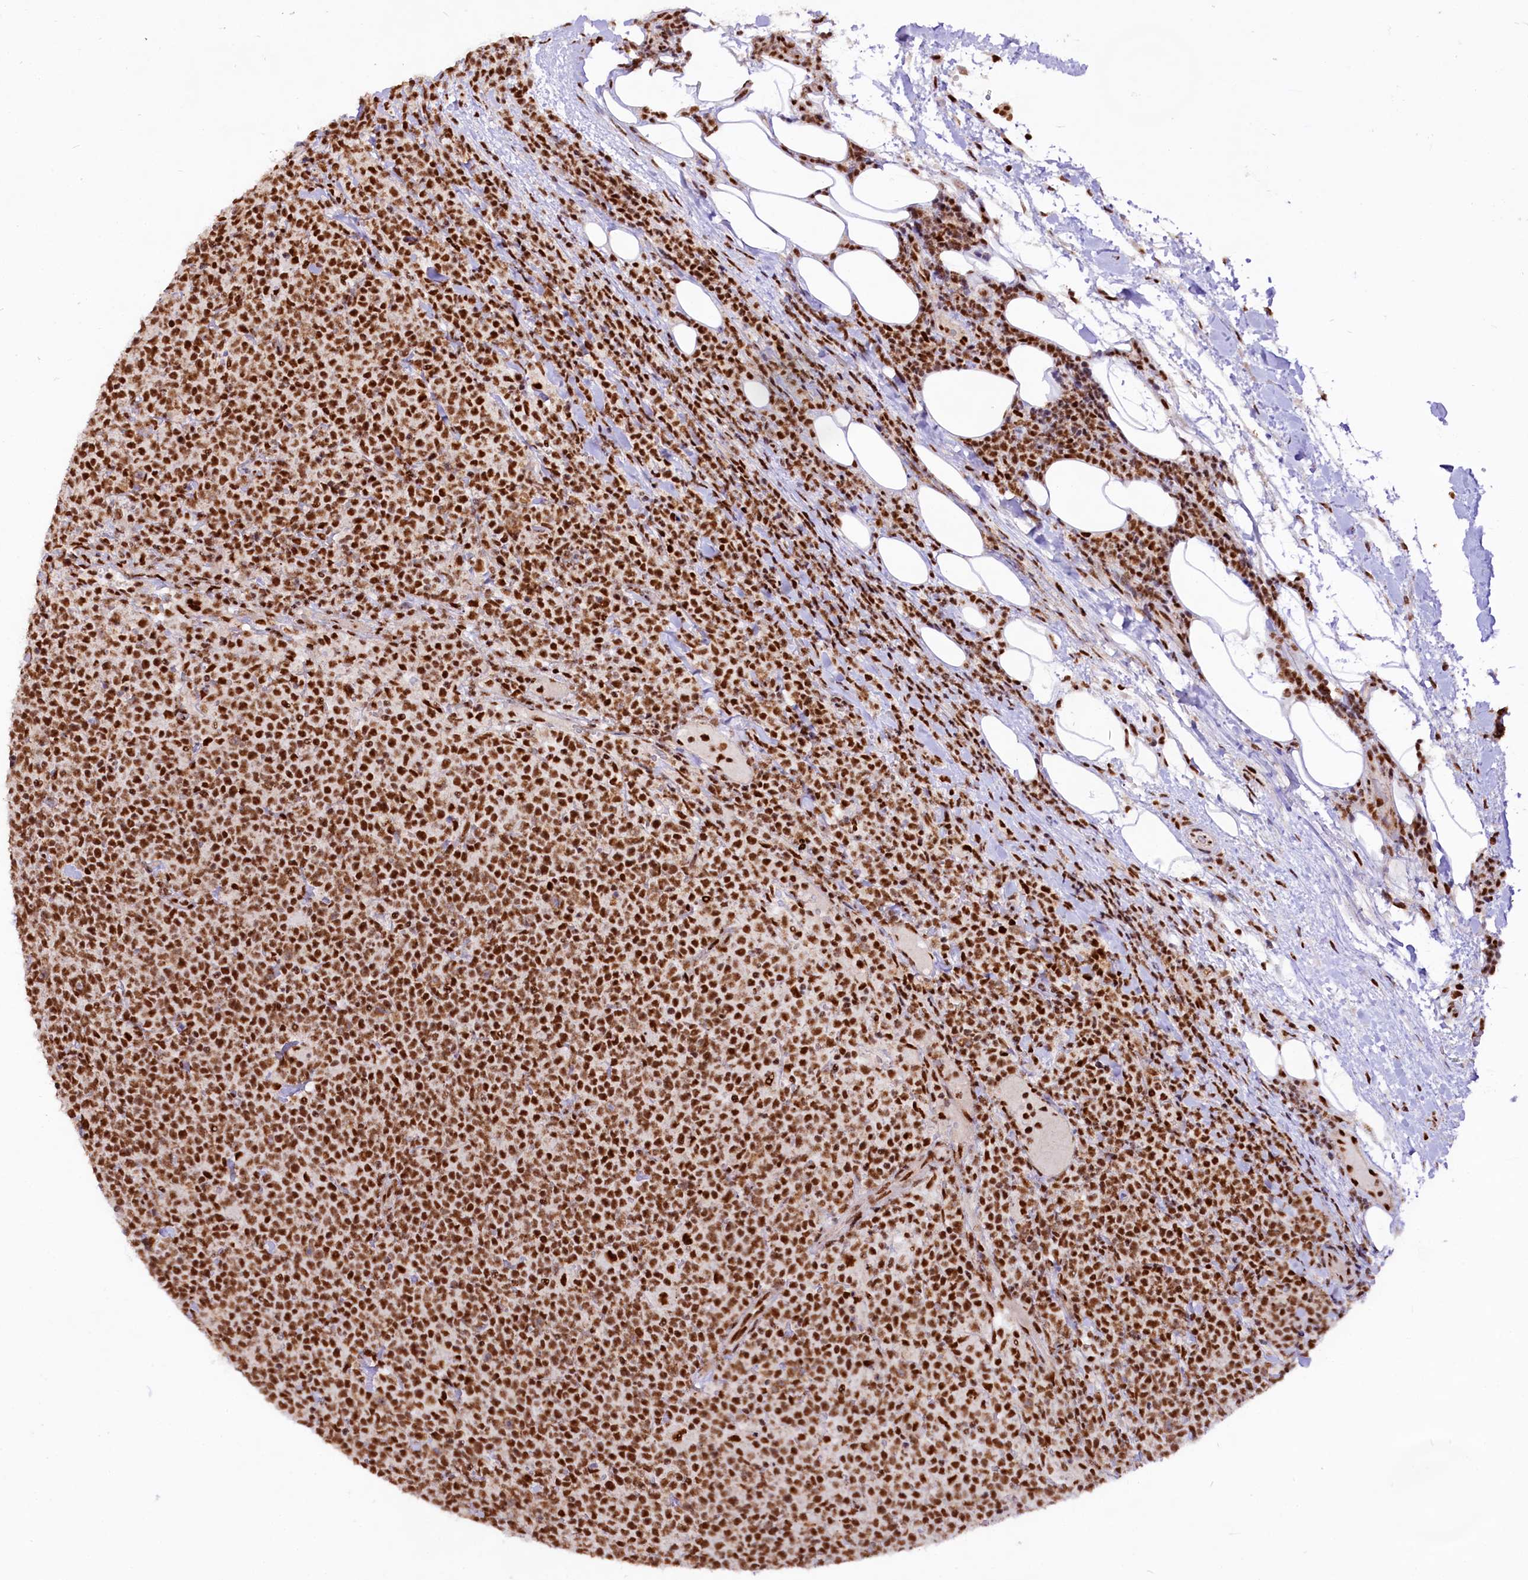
{"staining": {"intensity": "strong", "quantity": ">75%", "location": "nuclear"}, "tissue": "lymphoma", "cell_type": "Tumor cells", "image_type": "cancer", "snomed": [{"axis": "morphology", "description": "Malignant lymphoma, non-Hodgkin's type, High grade"}, {"axis": "topography", "description": "Lymph node"}], "caption": "This micrograph shows immunohistochemistry (IHC) staining of lymphoma, with high strong nuclear positivity in approximately >75% of tumor cells.", "gene": "HIRA", "patient": {"sex": "male", "age": 61}}